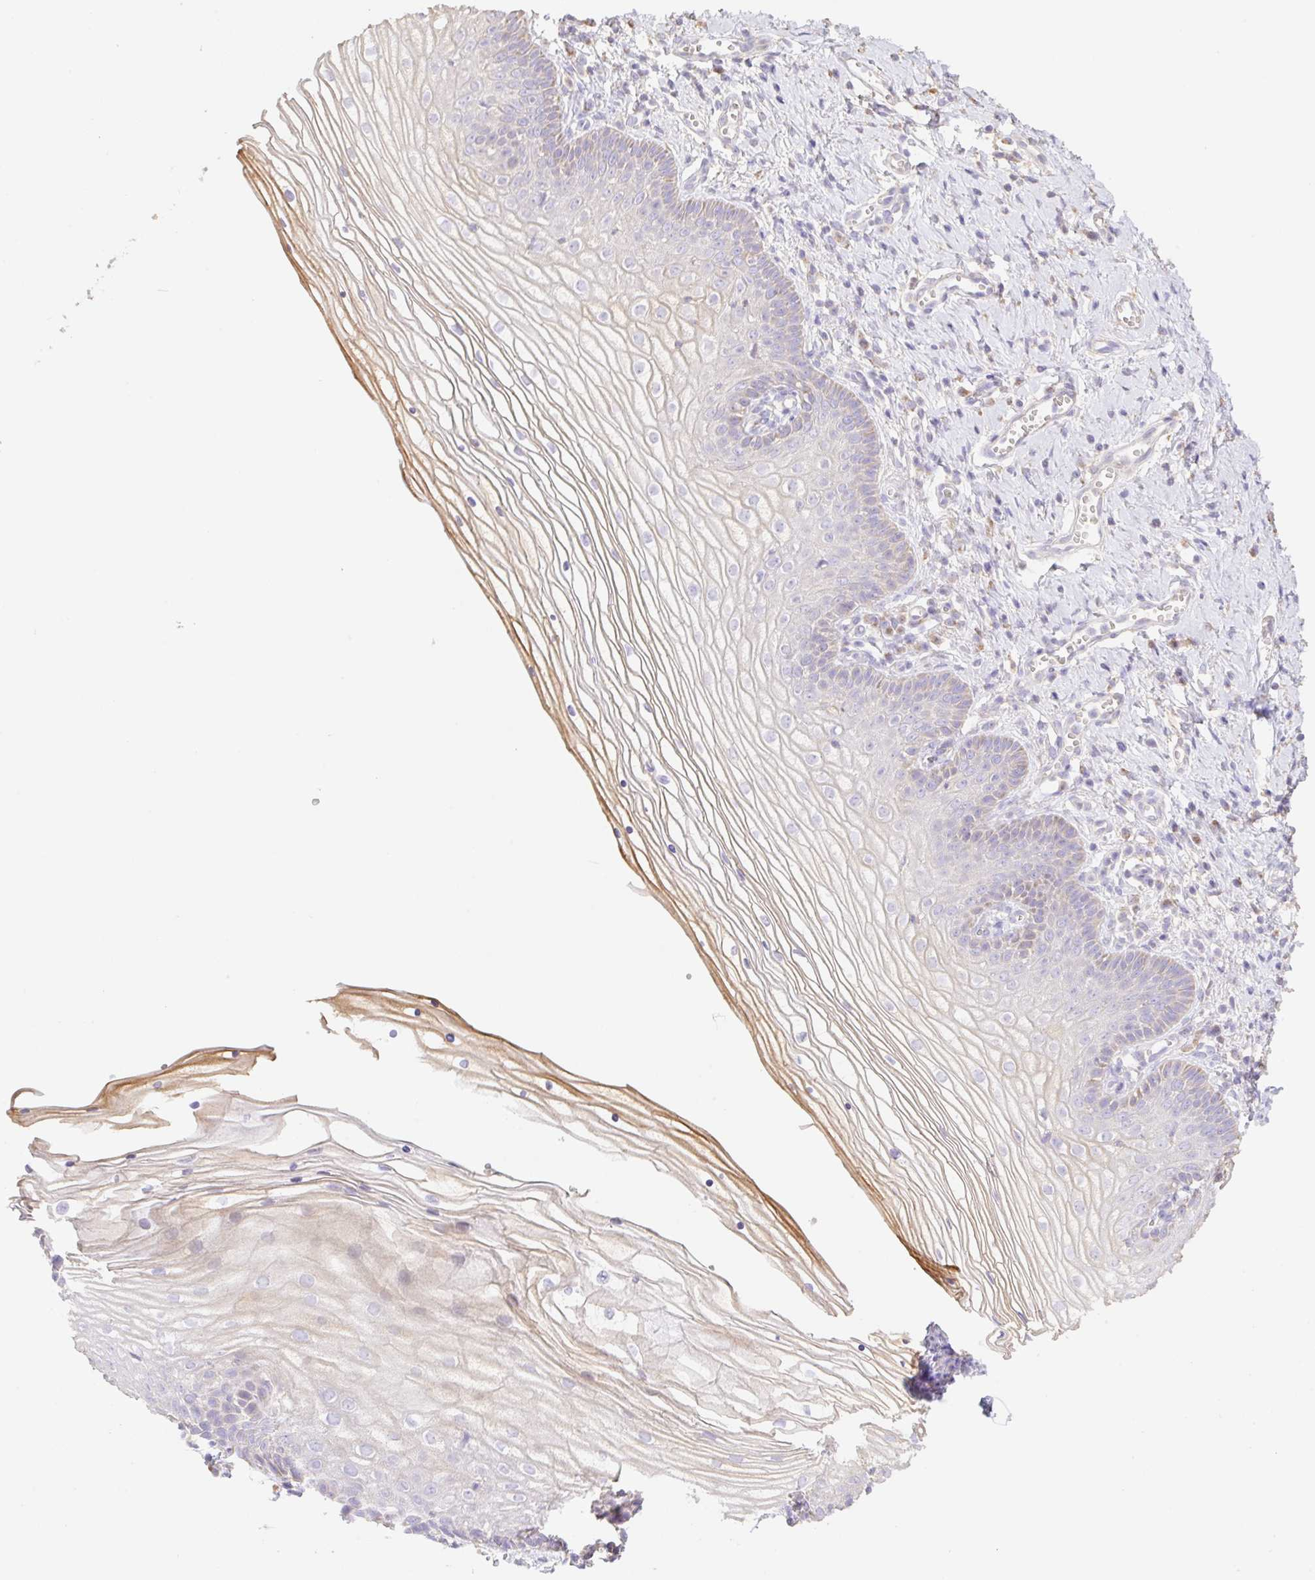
{"staining": {"intensity": "weak", "quantity": "25%-75%", "location": "cytoplasmic/membranous"}, "tissue": "vagina", "cell_type": "Squamous epithelial cells", "image_type": "normal", "snomed": [{"axis": "morphology", "description": "Normal tissue, NOS"}, {"axis": "topography", "description": "Vagina"}], "caption": "Immunohistochemistry micrograph of unremarkable human vagina stained for a protein (brown), which shows low levels of weak cytoplasmic/membranous positivity in about 25%-75% of squamous epithelial cells.", "gene": "COPZ2", "patient": {"sex": "female", "age": 56}}